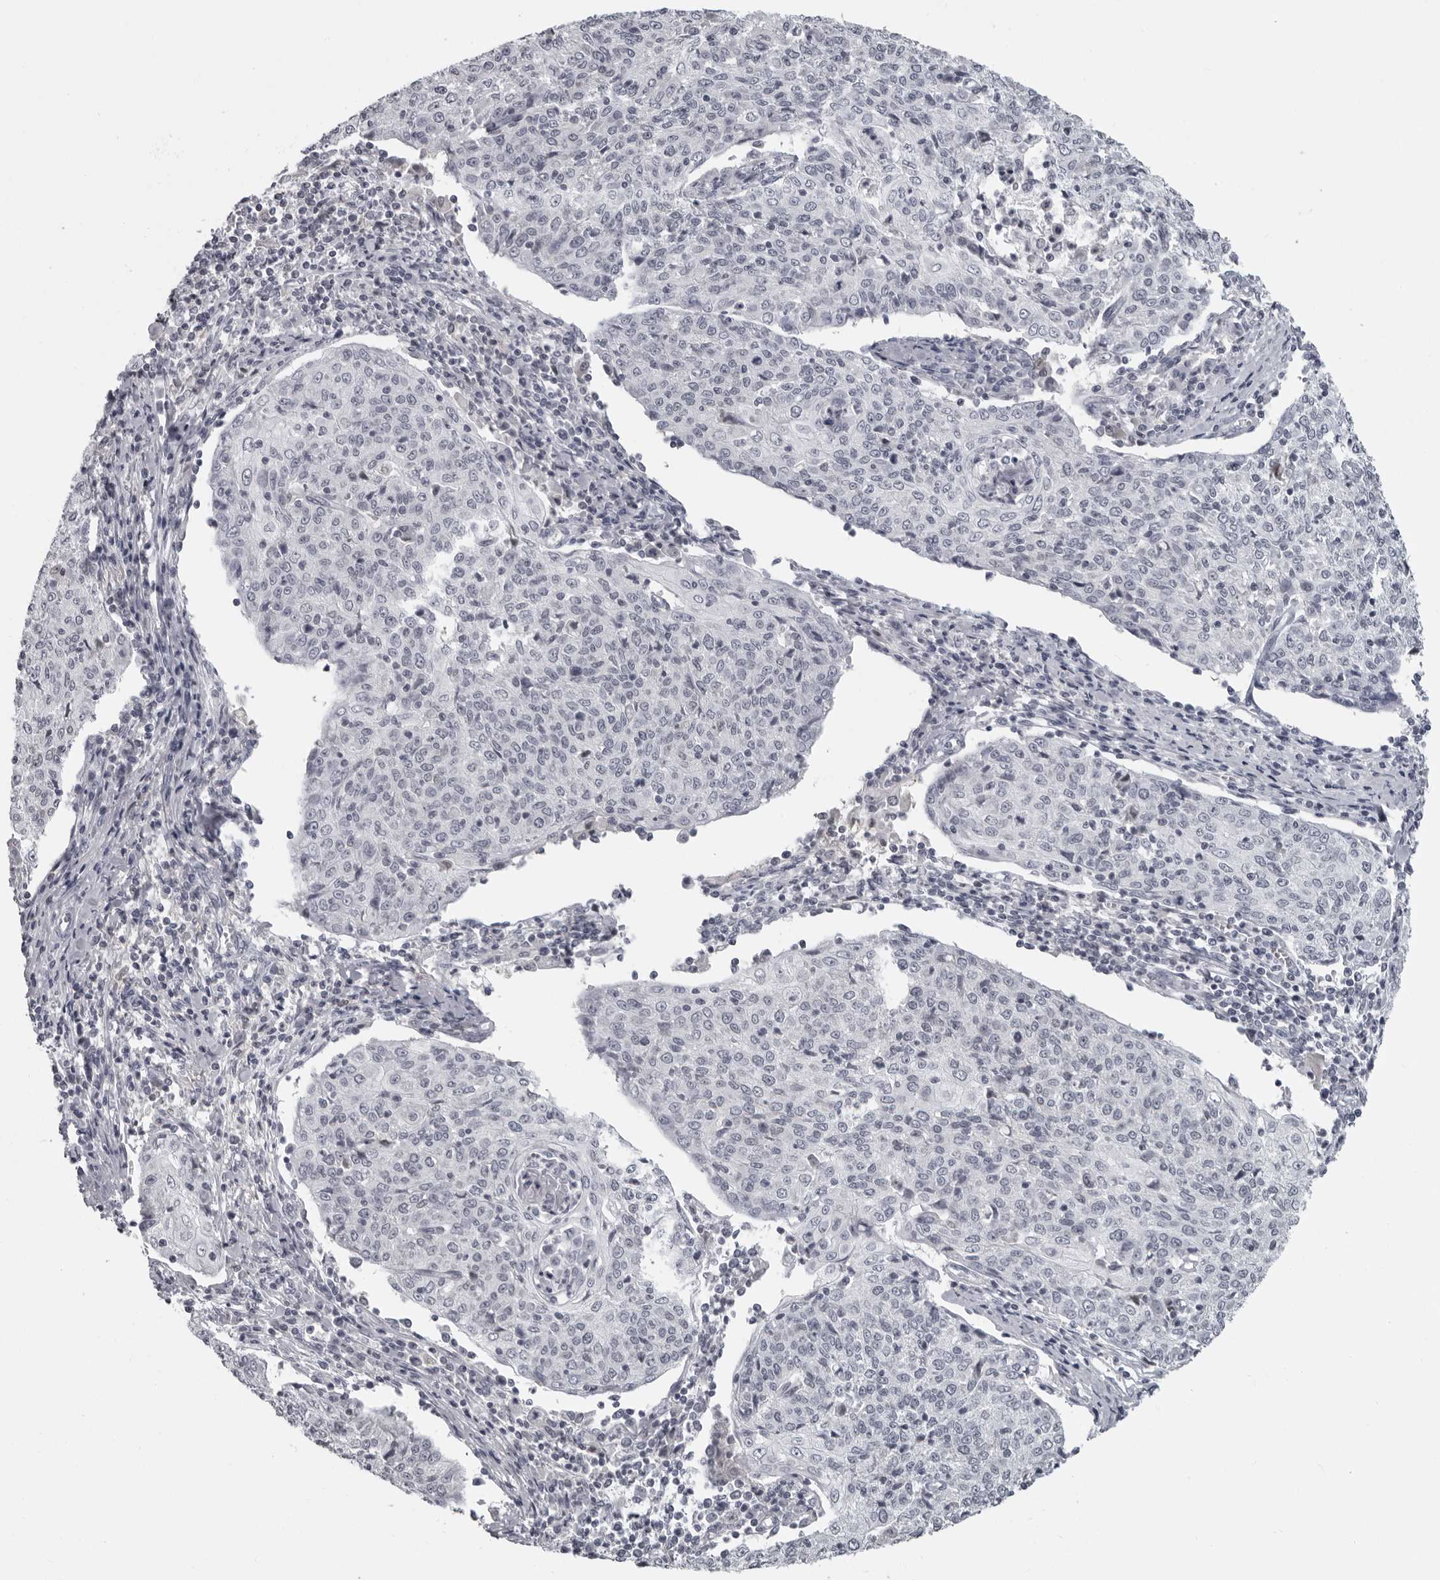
{"staining": {"intensity": "negative", "quantity": "none", "location": "none"}, "tissue": "cervical cancer", "cell_type": "Tumor cells", "image_type": "cancer", "snomed": [{"axis": "morphology", "description": "Squamous cell carcinoma, NOS"}, {"axis": "topography", "description": "Cervix"}], "caption": "DAB (3,3'-diaminobenzidine) immunohistochemical staining of cervical squamous cell carcinoma demonstrates no significant staining in tumor cells. (Stains: DAB (3,3'-diaminobenzidine) immunohistochemistry with hematoxylin counter stain, Microscopy: brightfield microscopy at high magnification).", "gene": "LZIC", "patient": {"sex": "female", "age": 48}}